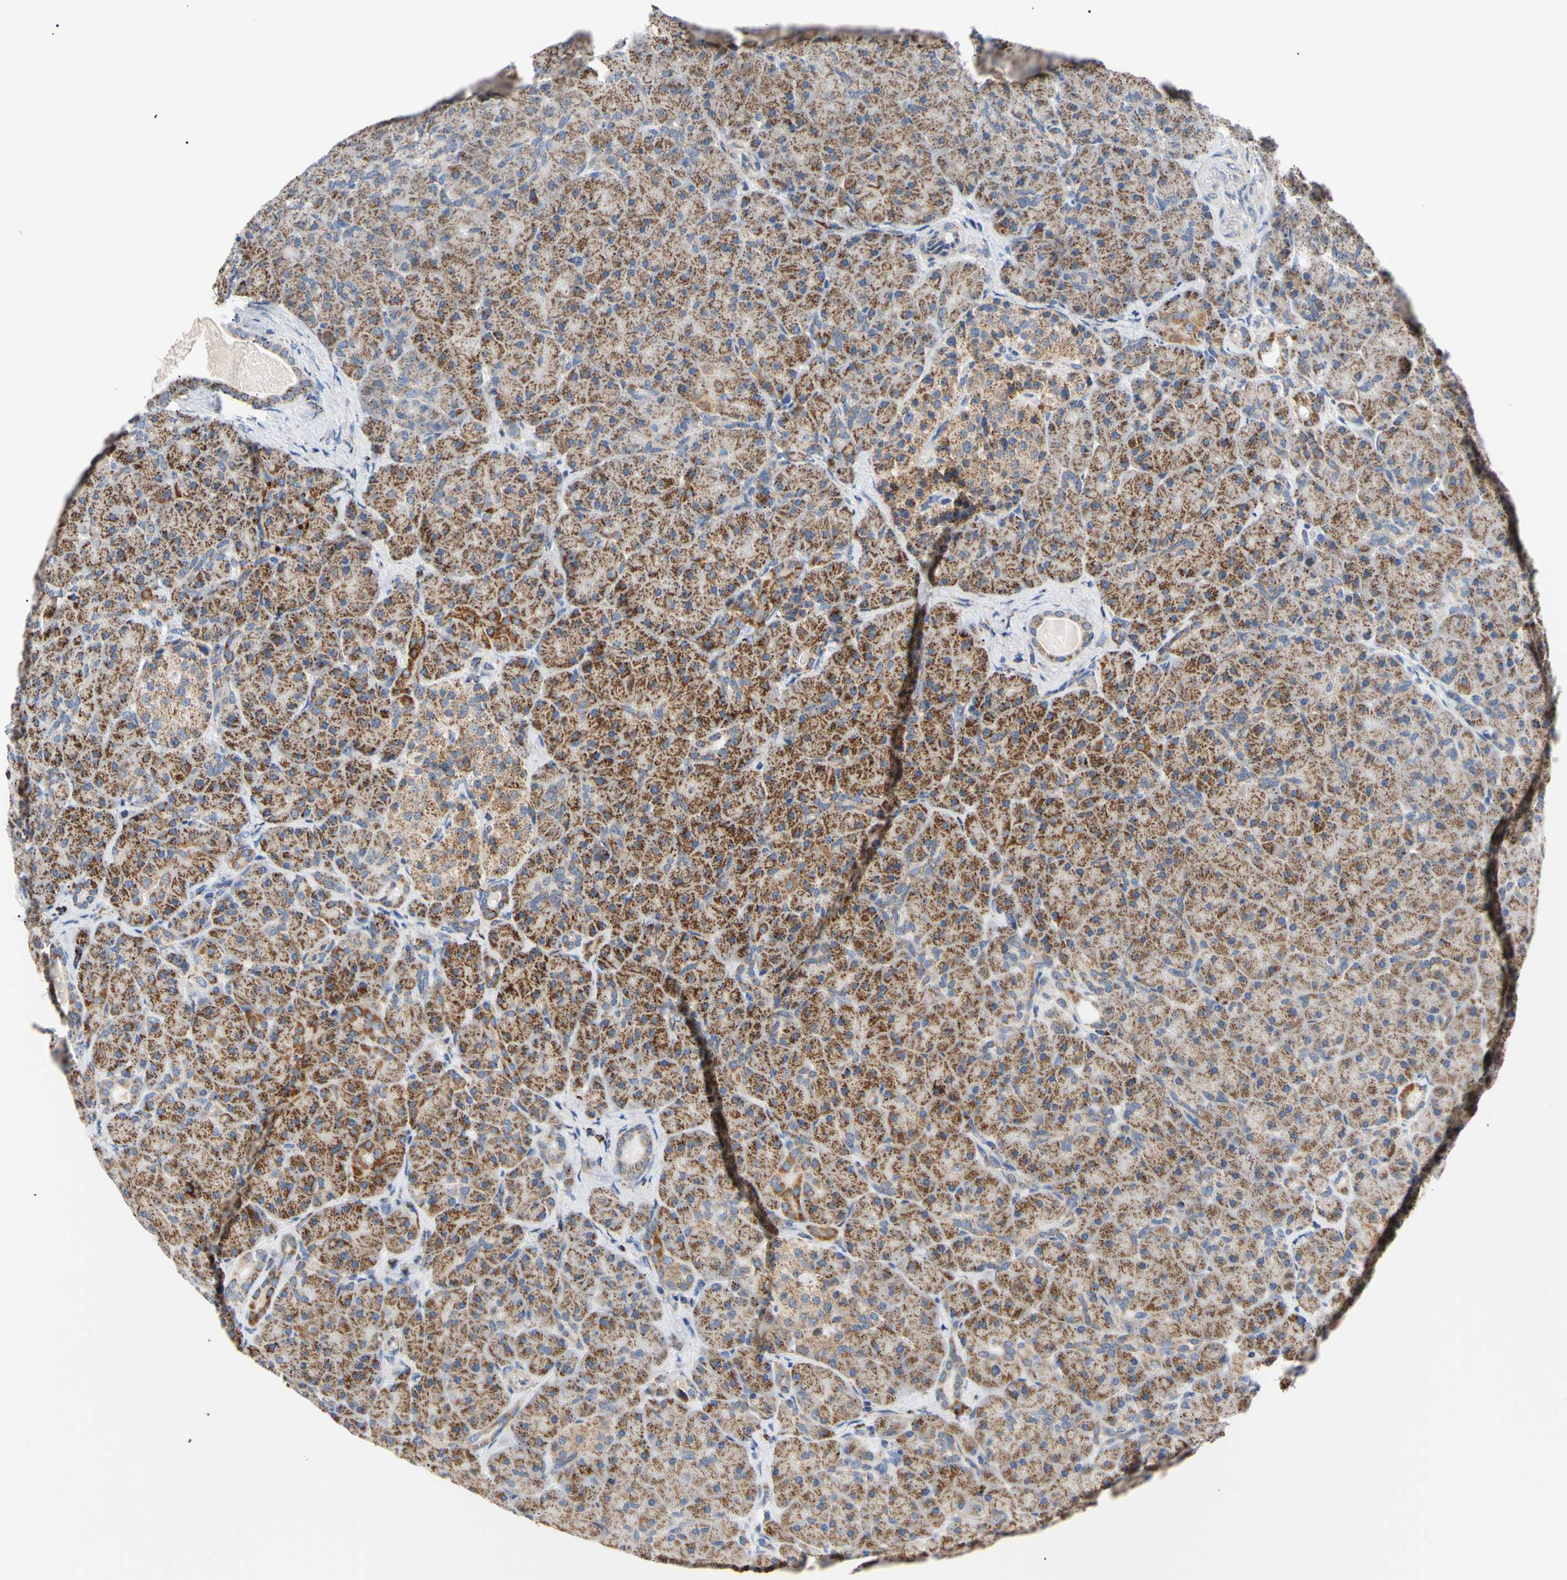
{"staining": {"intensity": "strong", "quantity": ">75%", "location": "cytoplasmic/membranous"}, "tissue": "pancreas", "cell_type": "Exocrine glandular cells", "image_type": "normal", "snomed": [{"axis": "morphology", "description": "Normal tissue, NOS"}, {"axis": "topography", "description": "Pancreas"}], "caption": "Human pancreas stained with a protein marker reveals strong staining in exocrine glandular cells.", "gene": "CLPP", "patient": {"sex": "male", "age": 66}}